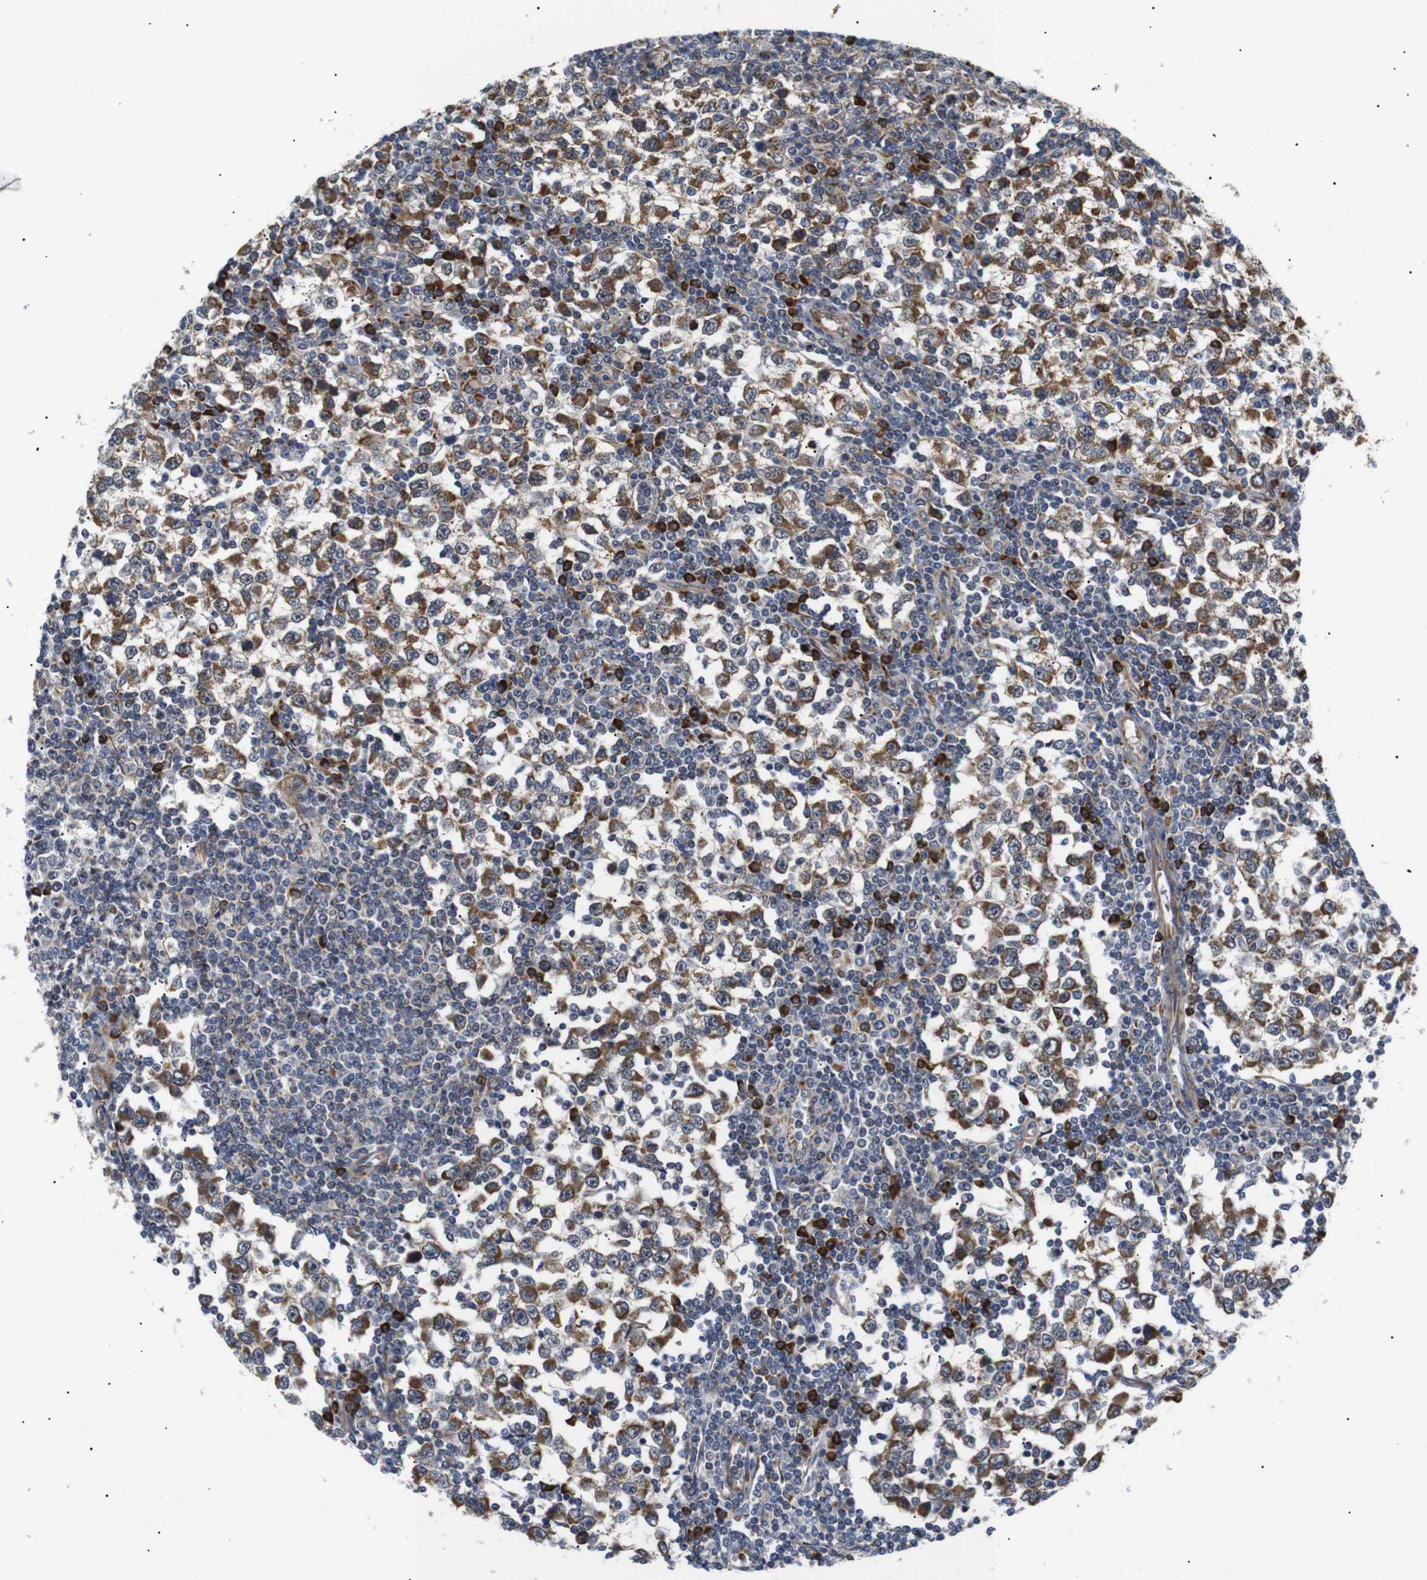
{"staining": {"intensity": "moderate", "quantity": "25%-75%", "location": "cytoplasmic/membranous"}, "tissue": "testis cancer", "cell_type": "Tumor cells", "image_type": "cancer", "snomed": [{"axis": "morphology", "description": "Seminoma, NOS"}, {"axis": "topography", "description": "Testis"}], "caption": "Seminoma (testis) tissue exhibits moderate cytoplasmic/membranous expression in approximately 25%-75% of tumor cells, visualized by immunohistochemistry. (DAB (3,3'-diaminobenzidine) IHC with brightfield microscopy, high magnification).", "gene": "KANK4", "patient": {"sex": "male", "age": 65}}